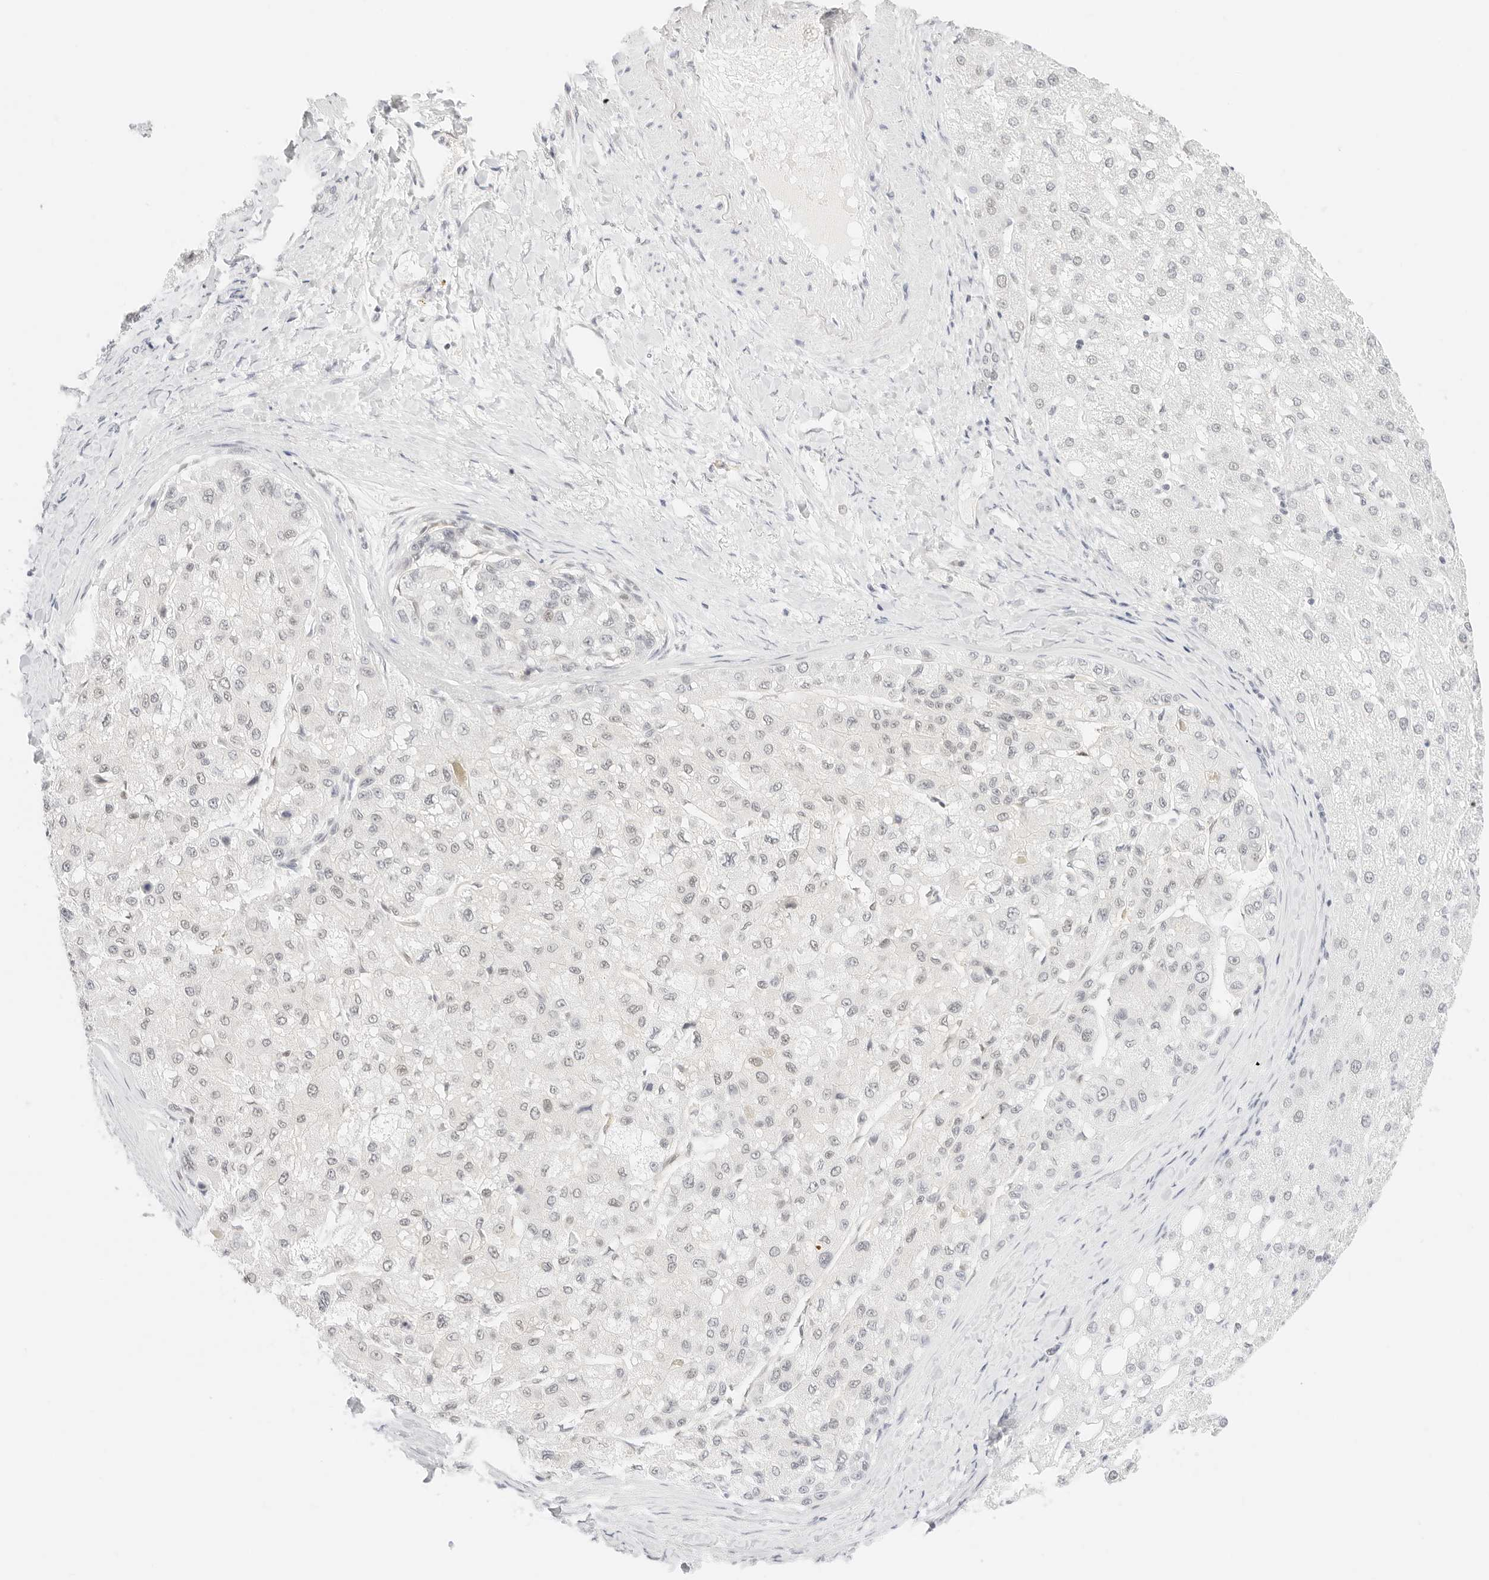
{"staining": {"intensity": "negative", "quantity": "none", "location": "none"}, "tissue": "liver cancer", "cell_type": "Tumor cells", "image_type": "cancer", "snomed": [{"axis": "morphology", "description": "Carcinoma, Hepatocellular, NOS"}, {"axis": "topography", "description": "Liver"}], "caption": "Tumor cells are negative for brown protein staining in liver cancer.", "gene": "ITGA6", "patient": {"sex": "male", "age": 80}}